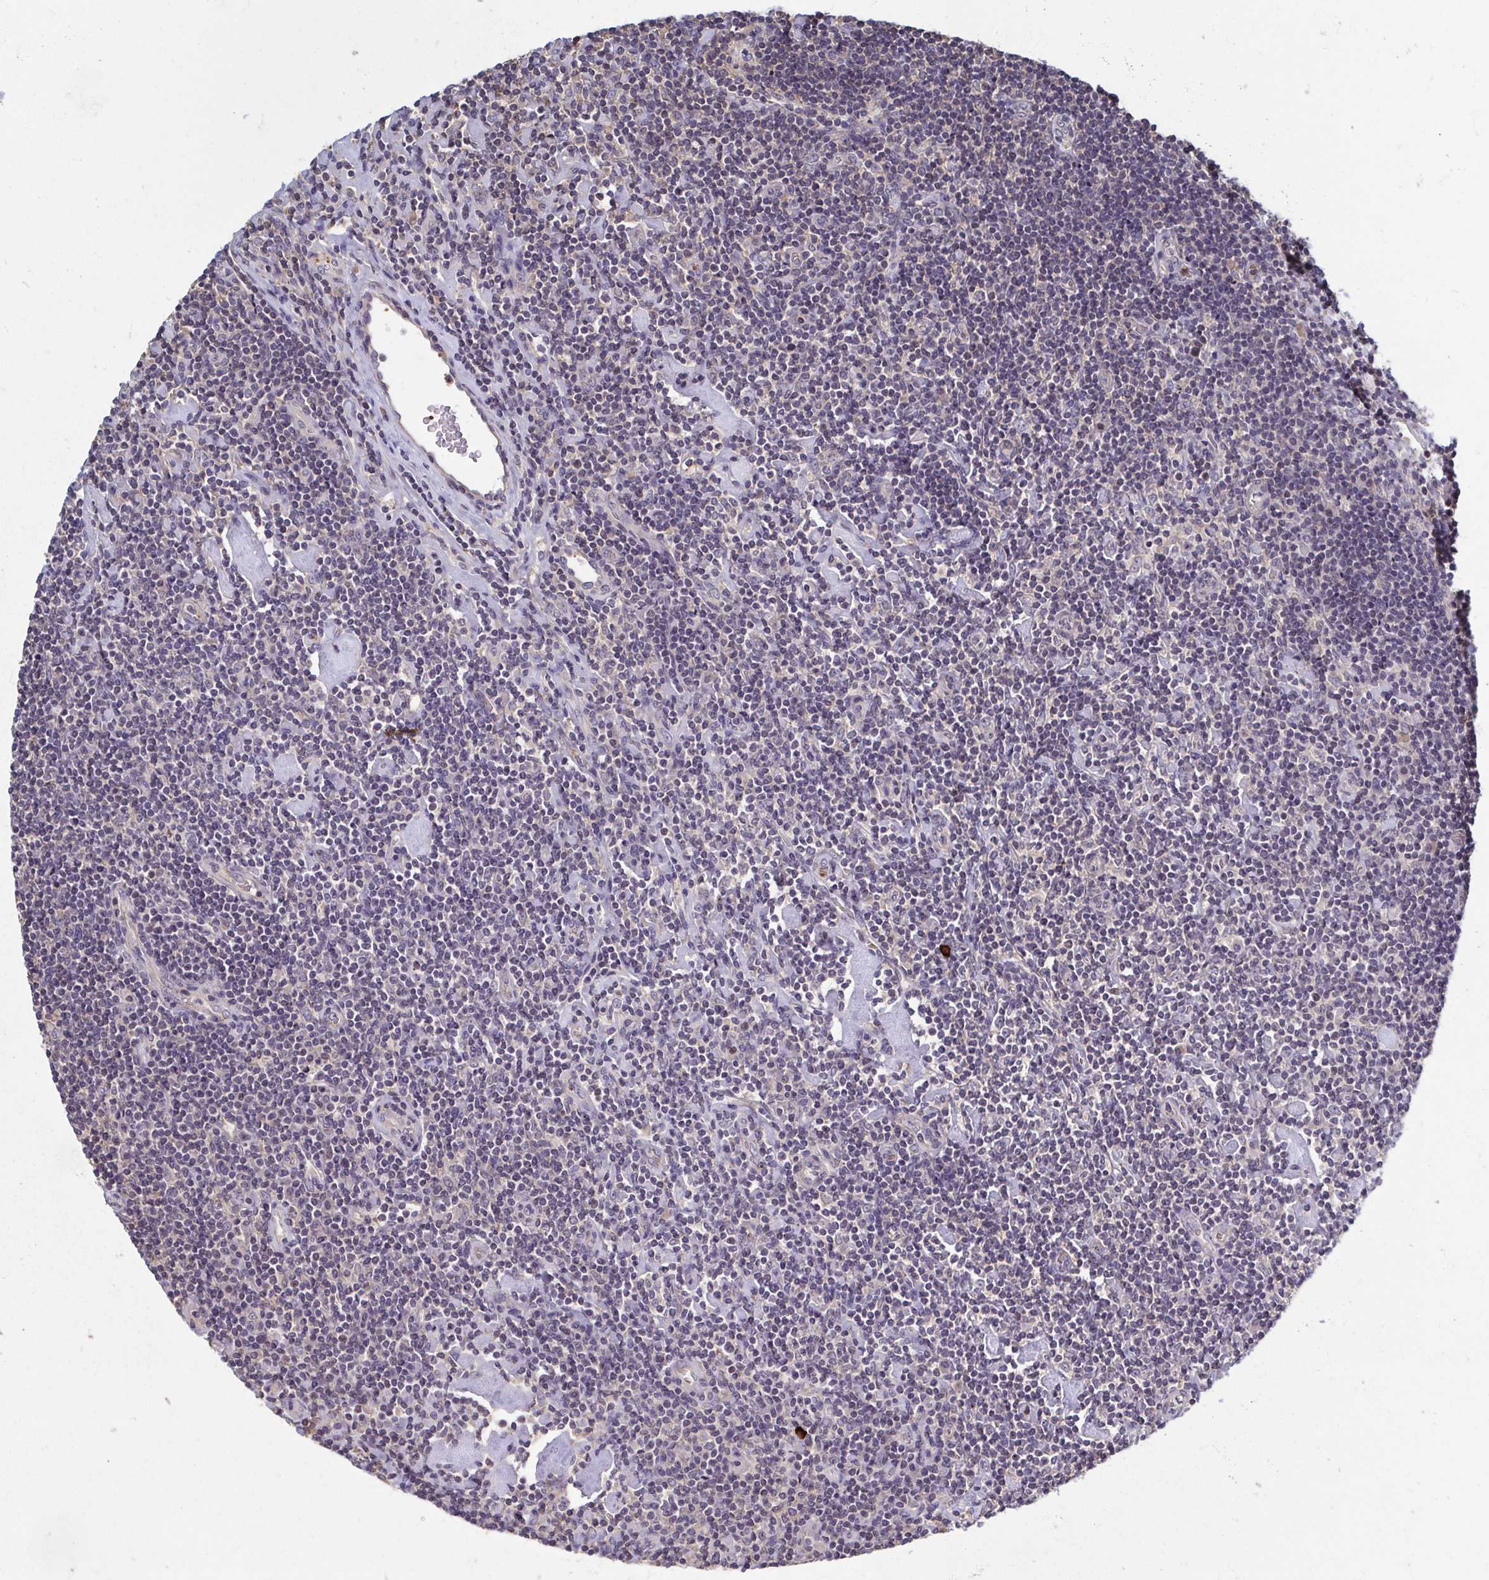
{"staining": {"intensity": "negative", "quantity": "none", "location": "none"}, "tissue": "lymphoma", "cell_type": "Tumor cells", "image_type": "cancer", "snomed": [{"axis": "morphology", "description": "Hodgkin's disease, NOS"}, {"axis": "topography", "description": "Lymph node"}], "caption": "The histopathology image displays no significant expression in tumor cells of lymphoma.", "gene": "LRRC38", "patient": {"sex": "male", "age": 40}}